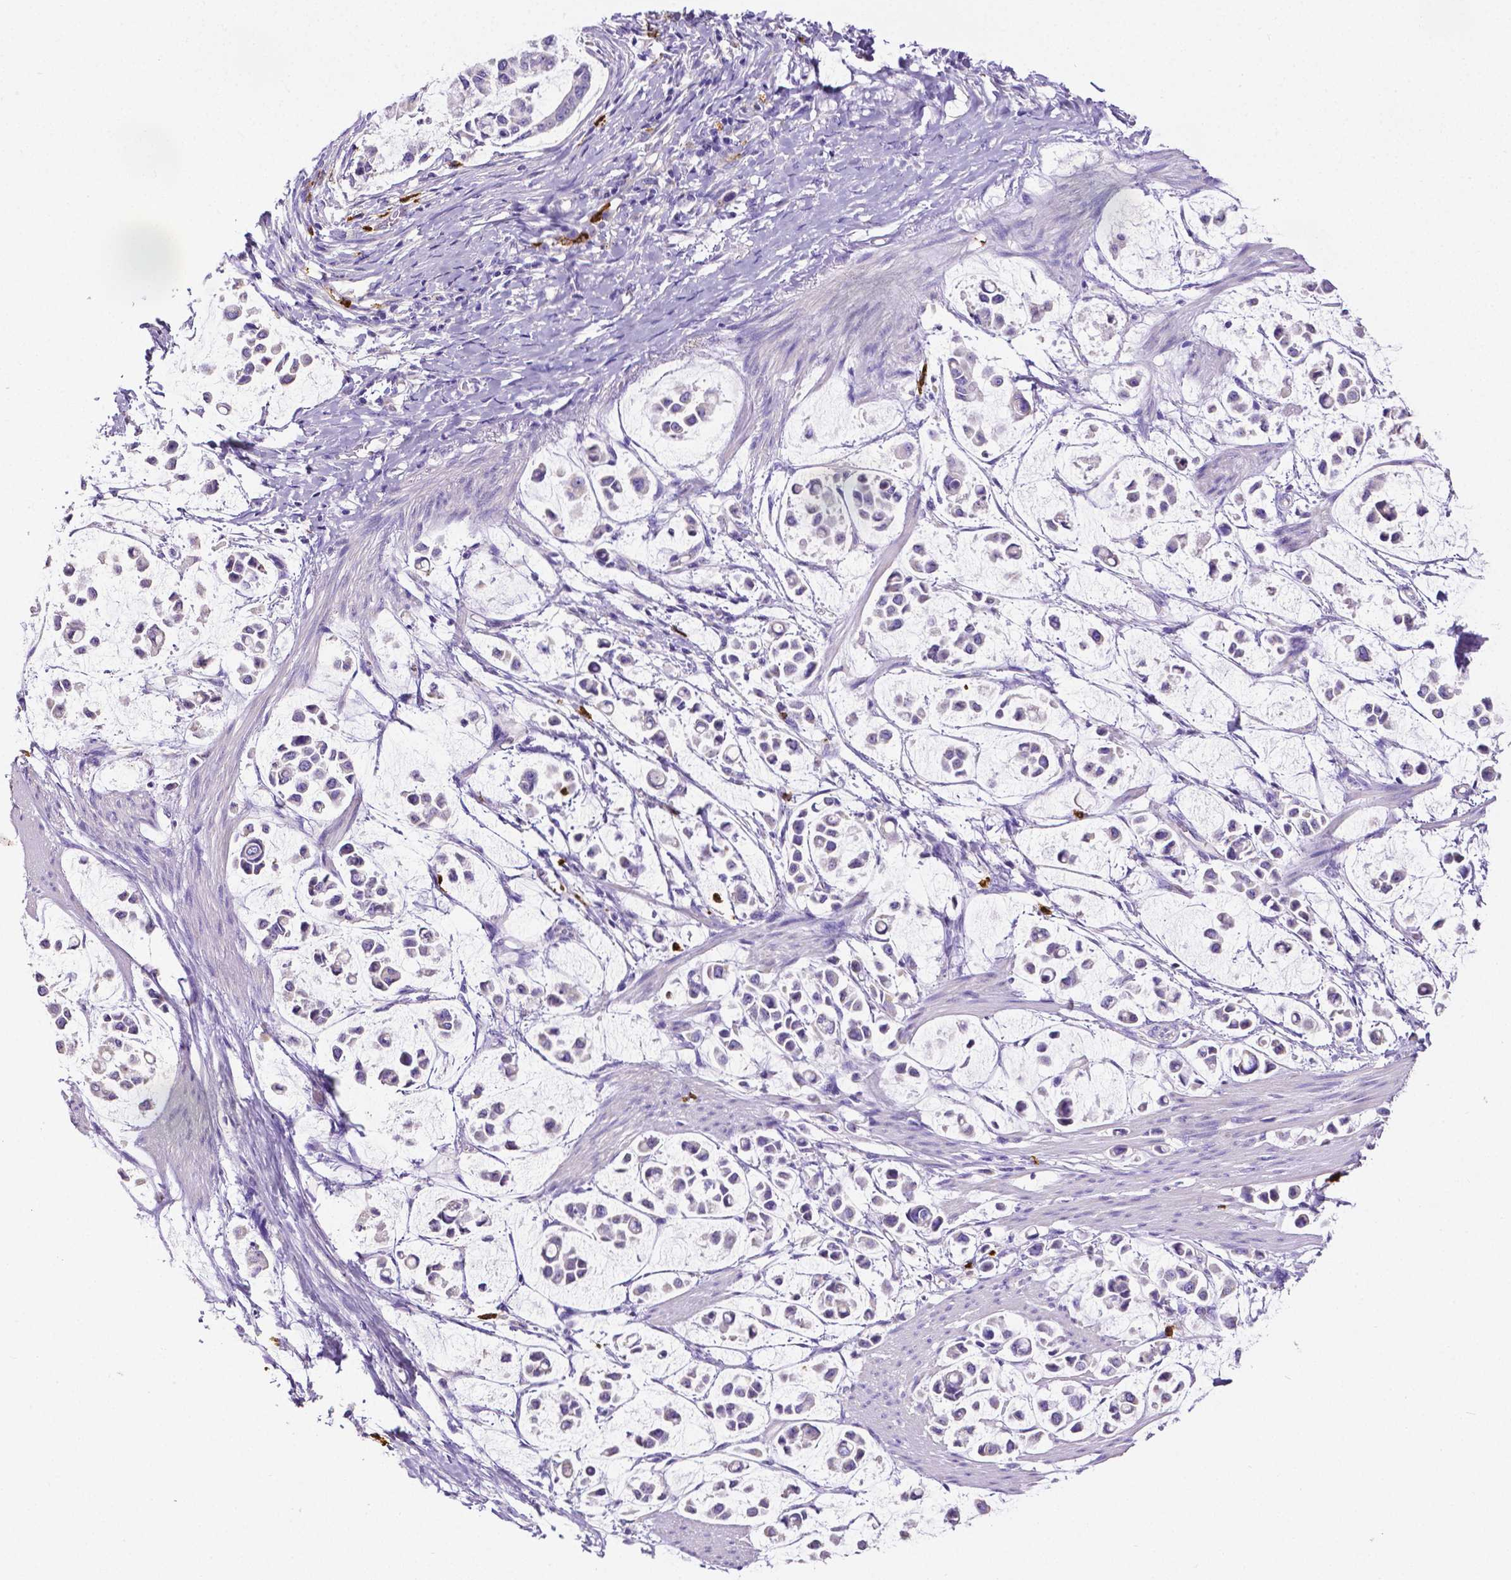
{"staining": {"intensity": "negative", "quantity": "none", "location": "none"}, "tissue": "stomach cancer", "cell_type": "Tumor cells", "image_type": "cancer", "snomed": [{"axis": "morphology", "description": "Adenocarcinoma, NOS"}, {"axis": "topography", "description": "Stomach"}], "caption": "Tumor cells show no significant protein expression in stomach cancer.", "gene": "MMP9", "patient": {"sex": "male", "age": 82}}